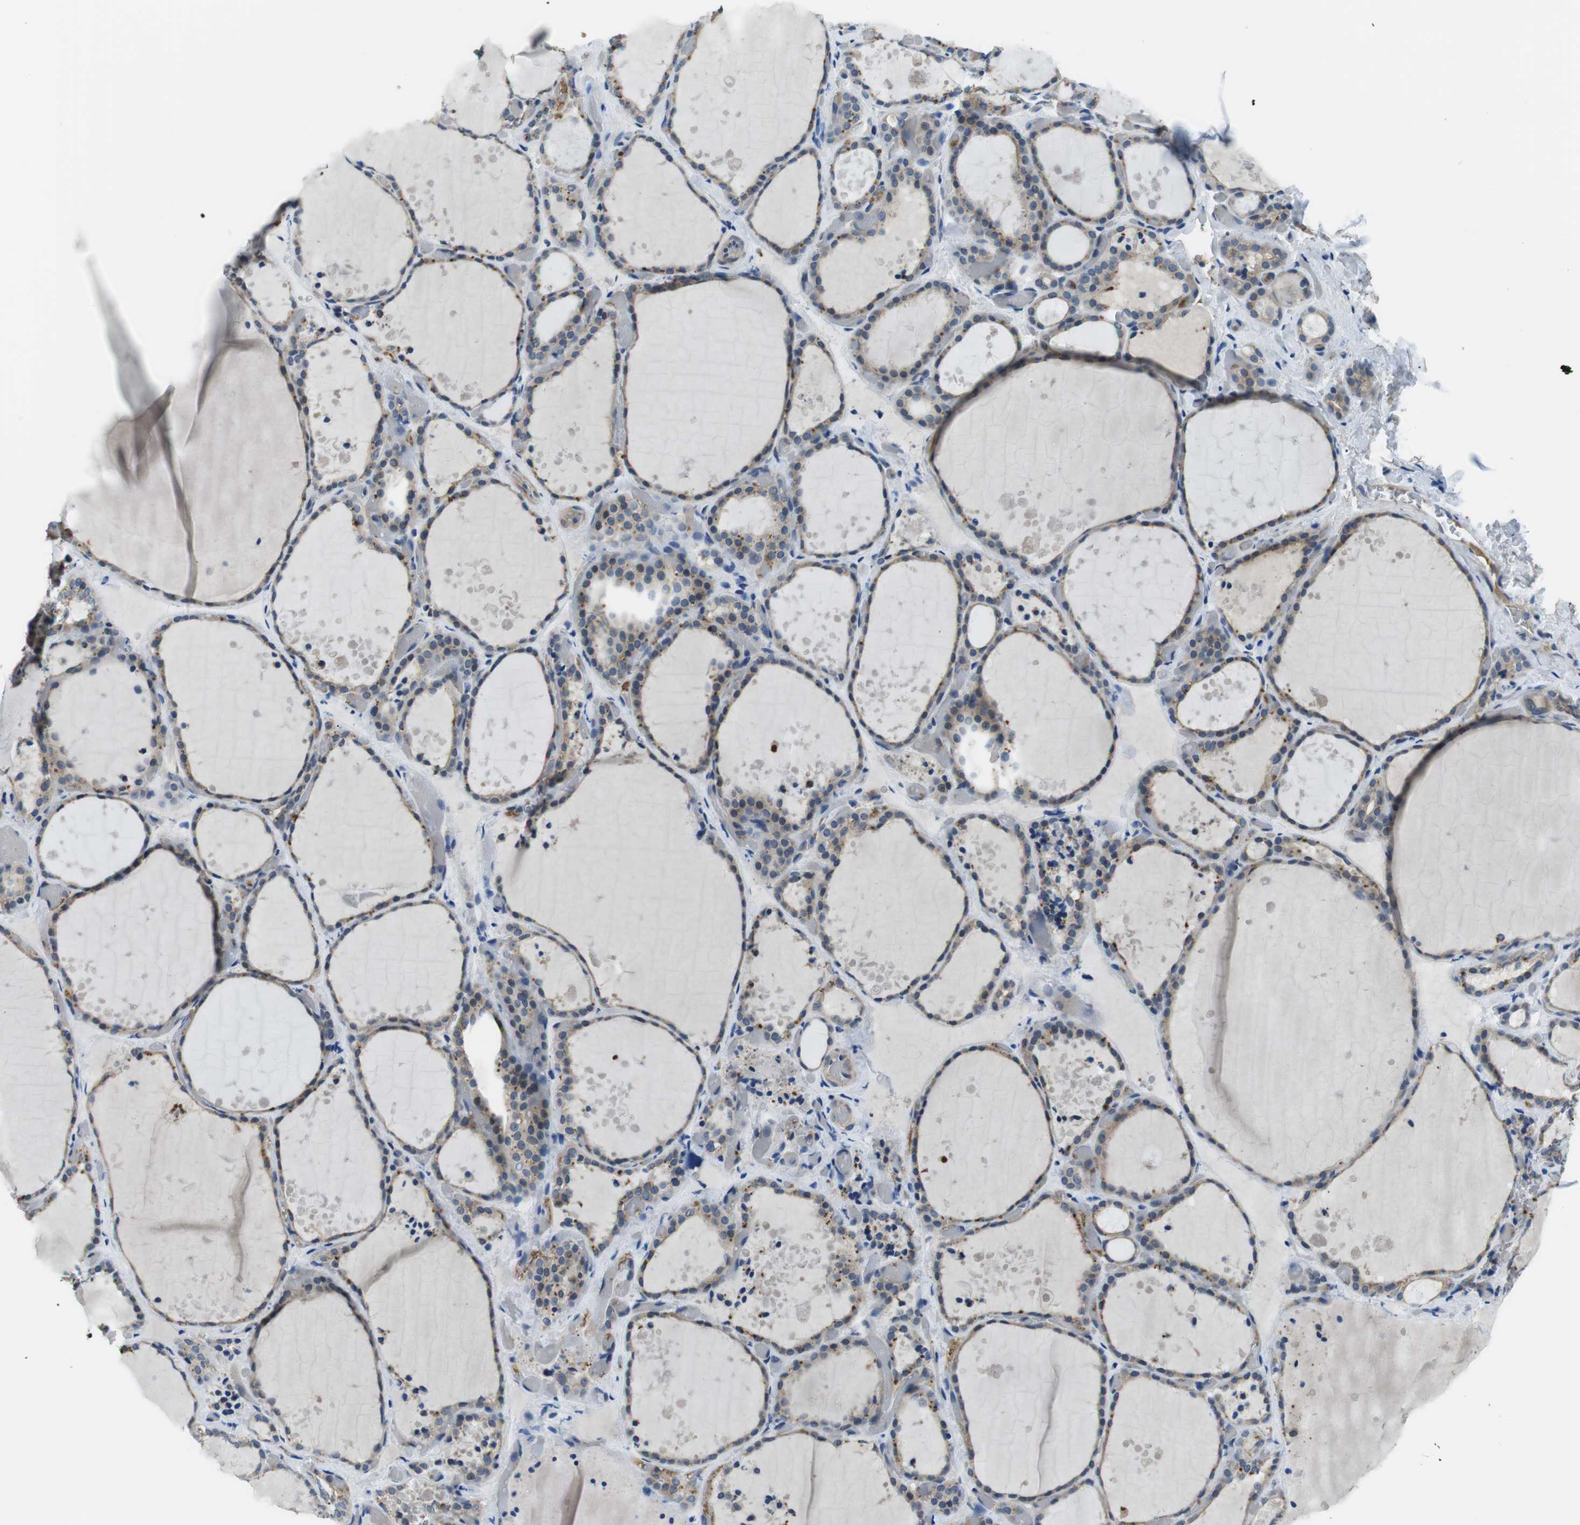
{"staining": {"intensity": "weak", "quantity": ">75%", "location": "cytoplasmic/membranous"}, "tissue": "thyroid gland", "cell_type": "Glandular cells", "image_type": "normal", "snomed": [{"axis": "morphology", "description": "Normal tissue, NOS"}, {"axis": "topography", "description": "Thyroid gland"}], "caption": "Immunohistochemistry (DAB (3,3'-diaminobenzidine)) staining of normal thyroid gland reveals weak cytoplasmic/membranous protein staining in approximately >75% of glandular cells. Nuclei are stained in blue.", "gene": "WSCD1", "patient": {"sex": "female", "age": 44}}